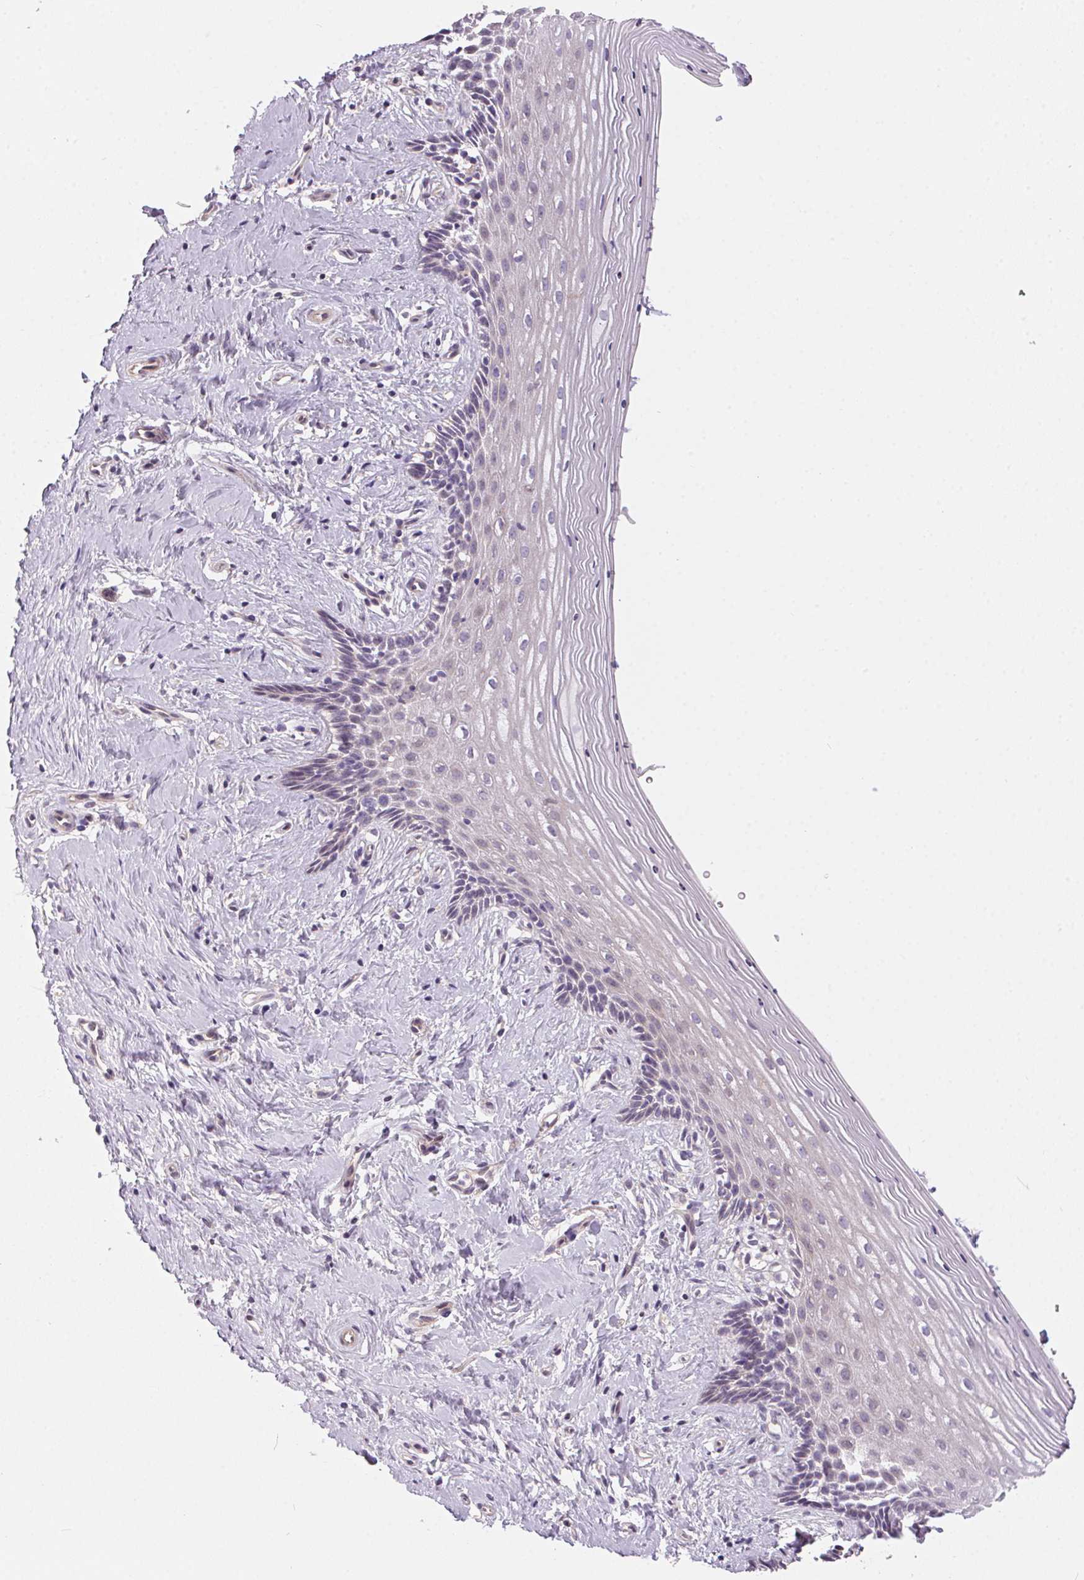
{"staining": {"intensity": "negative", "quantity": "none", "location": "none"}, "tissue": "vagina", "cell_type": "Squamous epithelial cells", "image_type": "normal", "snomed": [{"axis": "morphology", "description": "Normal tissue, NOS"}, {"axis": "topography", "description": "Vagina"}], "caption": "This is an immunohistochemistry image of benign human vagina. There is no expression in squamous epithelial cells.", "gene": "UNC13B", "patient": {"sex": "female", "age": 42}}